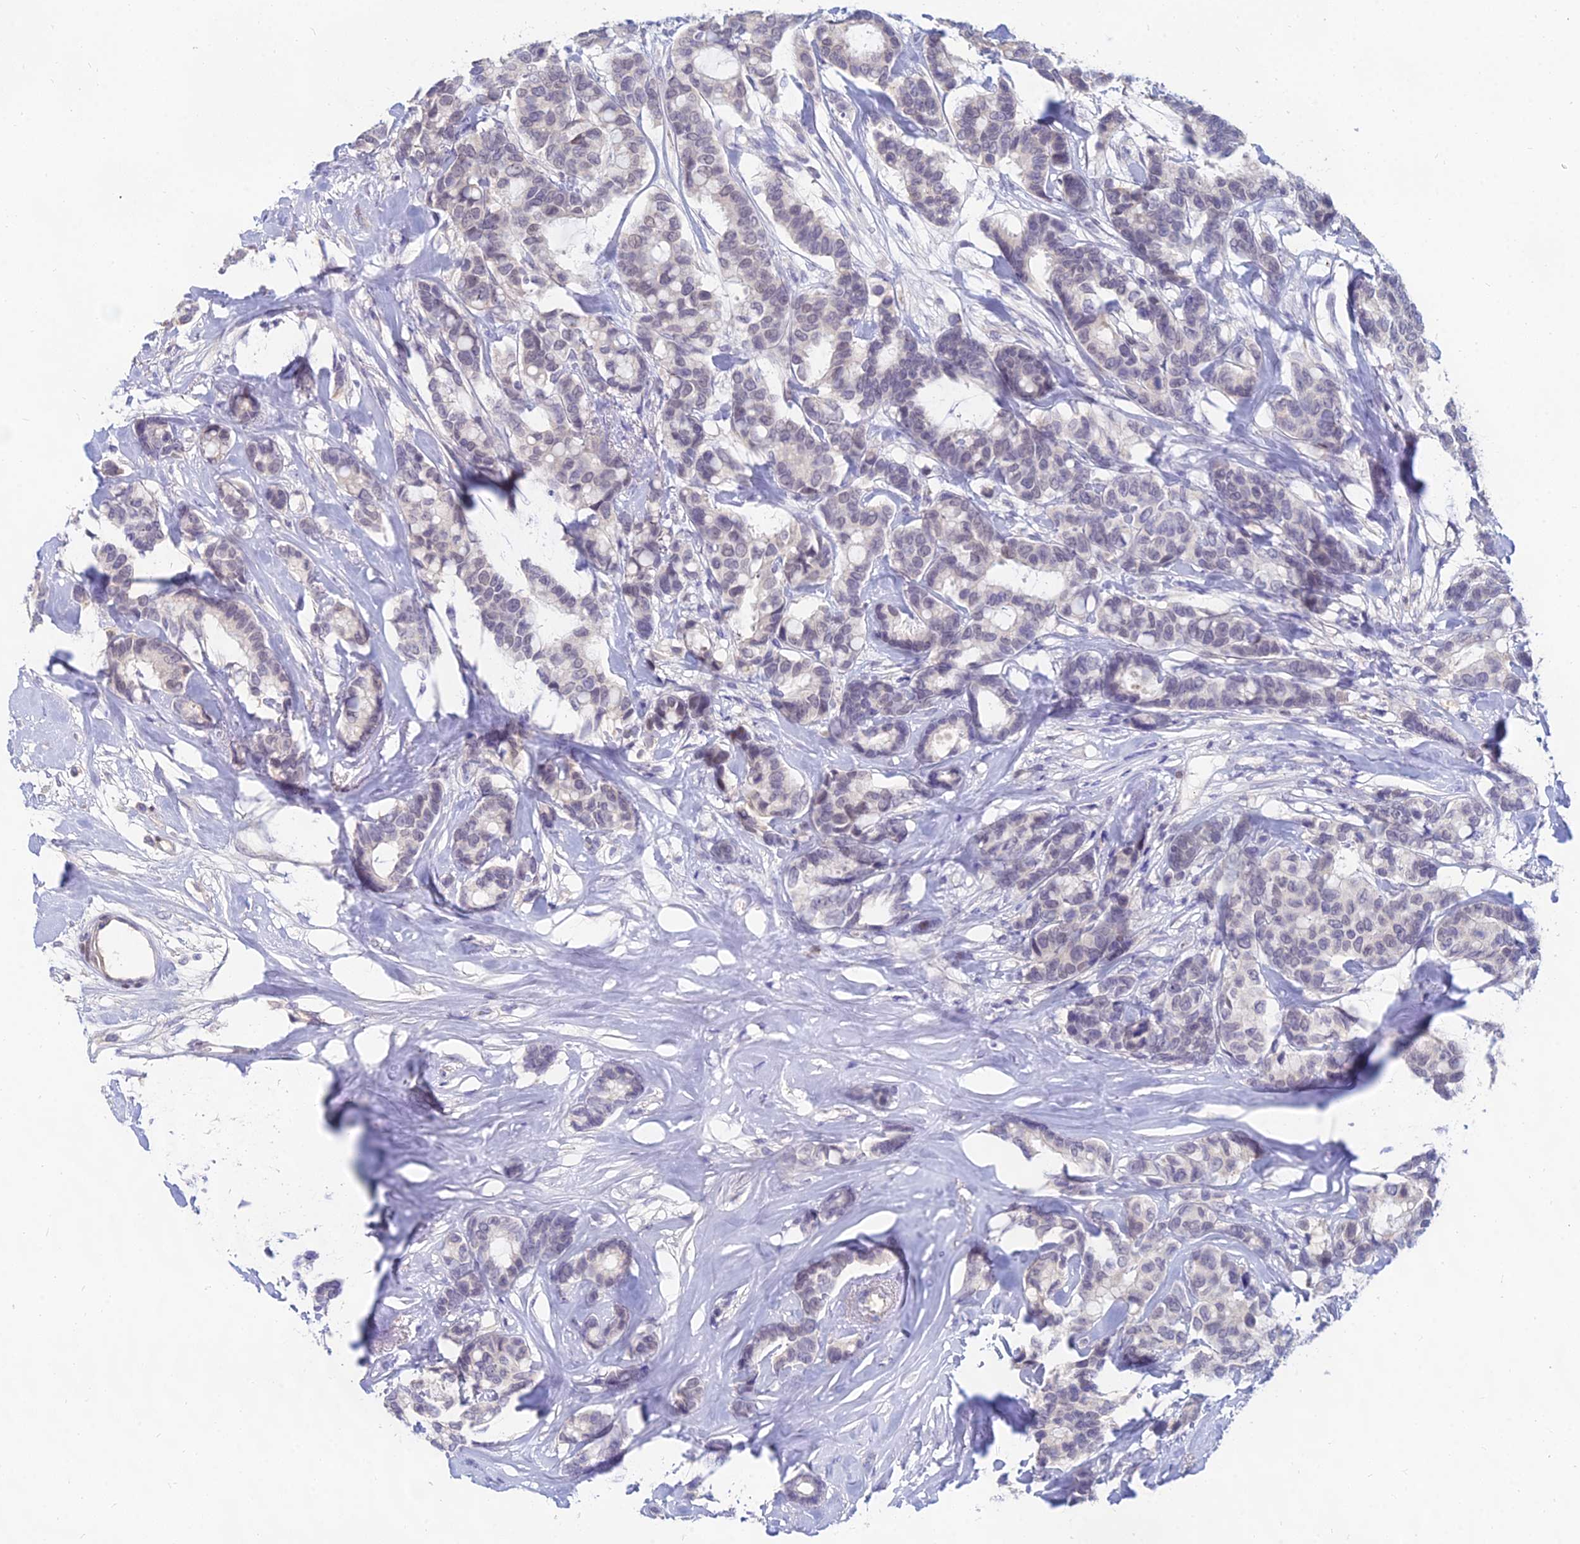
{"staining": {"intensity": "negative", "quantity": "none", "location": "none"}, "tissue": "breast cancer", "cell_type": "Tumor cells", "image_type": "cancer", "snomed": [{"axis": "morphology", "description": "Duct carcinoma"}, {"axis": "topography", "description": "Breast"}], "caption": "Histopathology image shows no significant protein positivity in tumor cells of invasive ductal carcinoma (breast).", "gene": "GOLGA6D", "patient": {"sex": "female", "age": 87}}